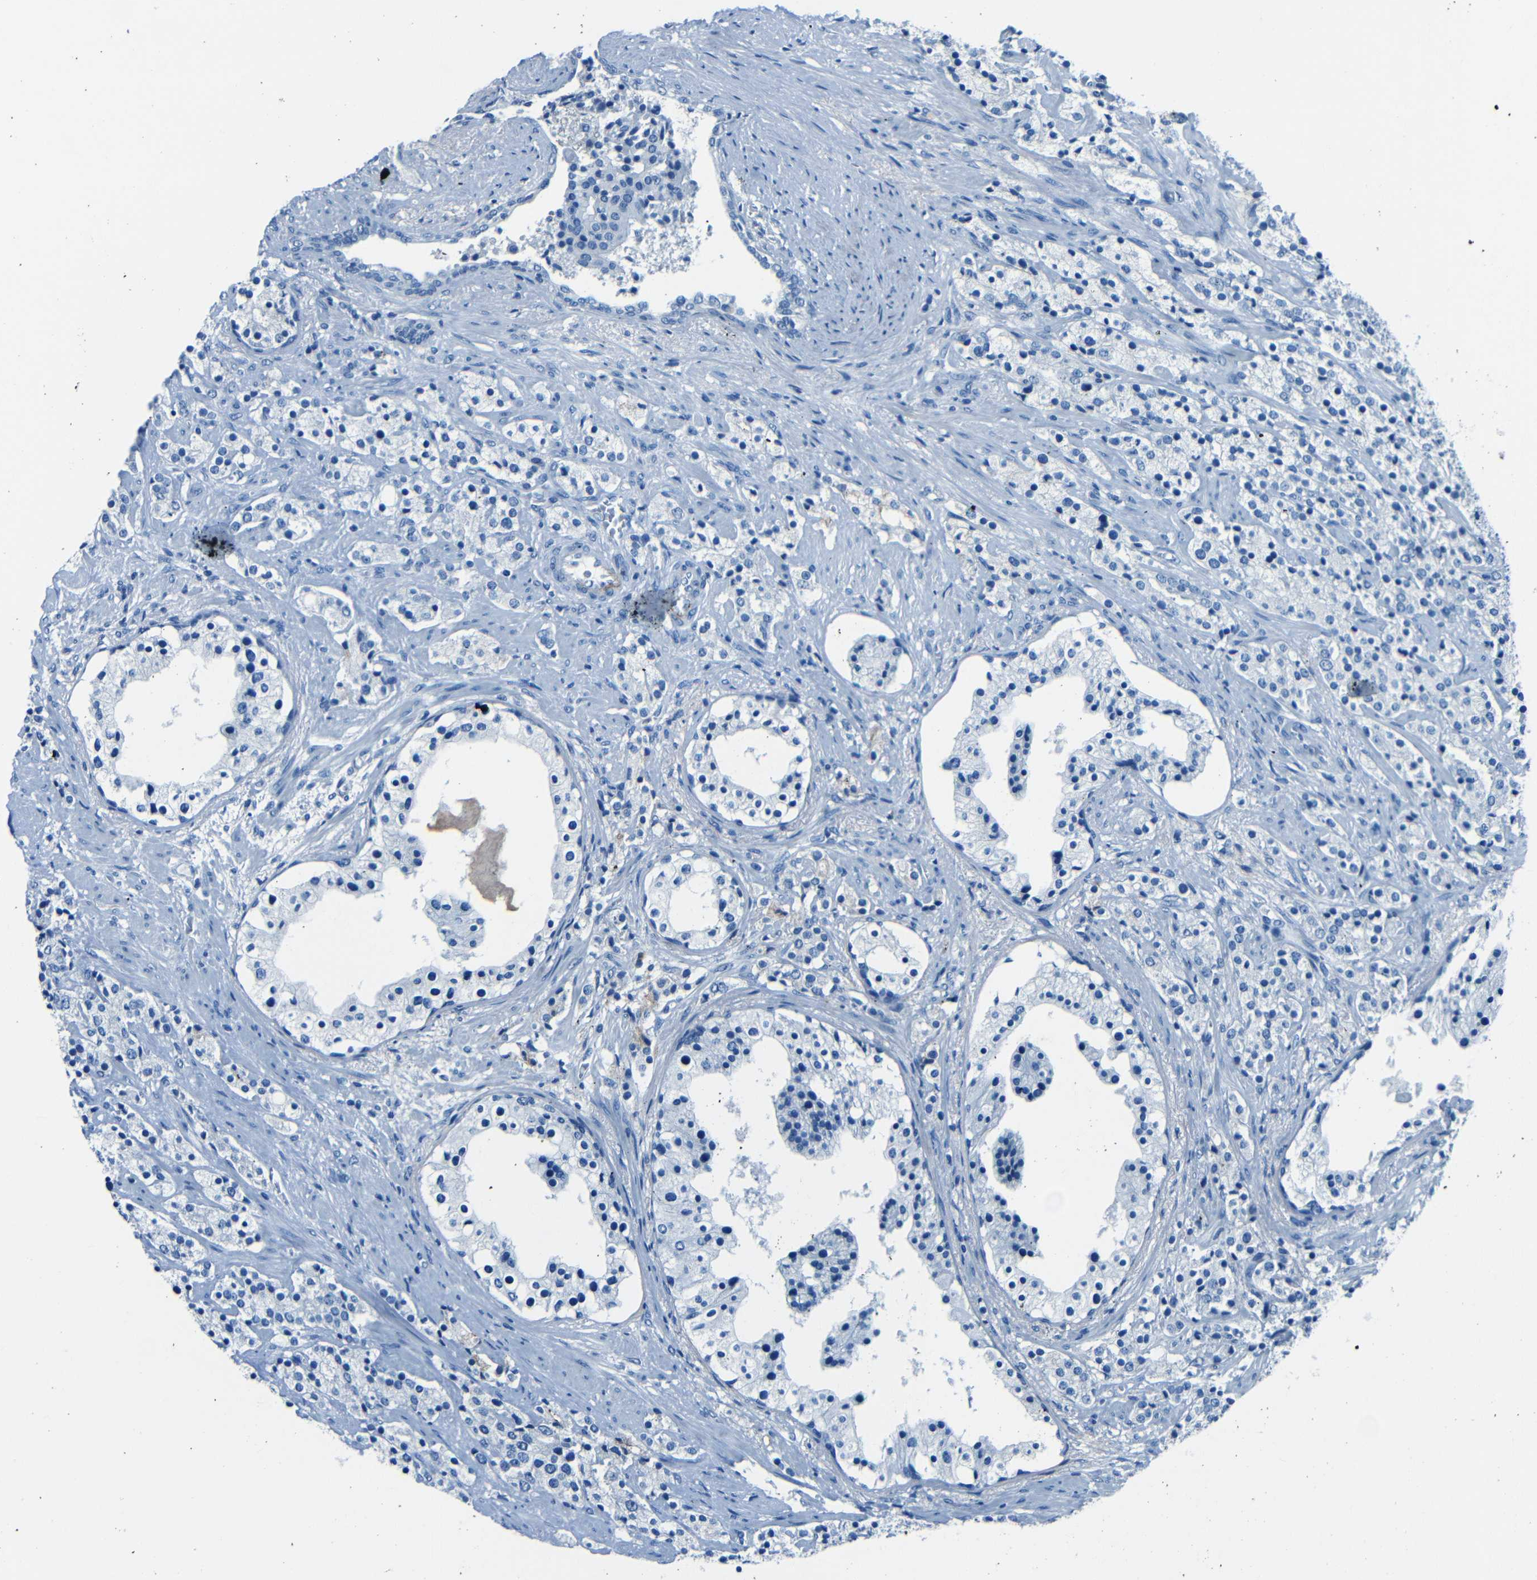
{"staining": {"intensity": "negative", "quantity": "none", "location": "none"}, "tissue": "prostate cancer", "cell_type": "Tumor cells", "image_type": "cancer", "snomed": [{"axis": "morphology", "description": "Adenocarcinoma, High grade"}, {"axis": "topography", "description": "Prostate"}], "caption": "The micrograph demonstrates no staining of tumor cells in prostate cancer (high-grade adenocarcinoma).", "gene": "FBN2", "patient": {"sex": "male", "age": 71}}